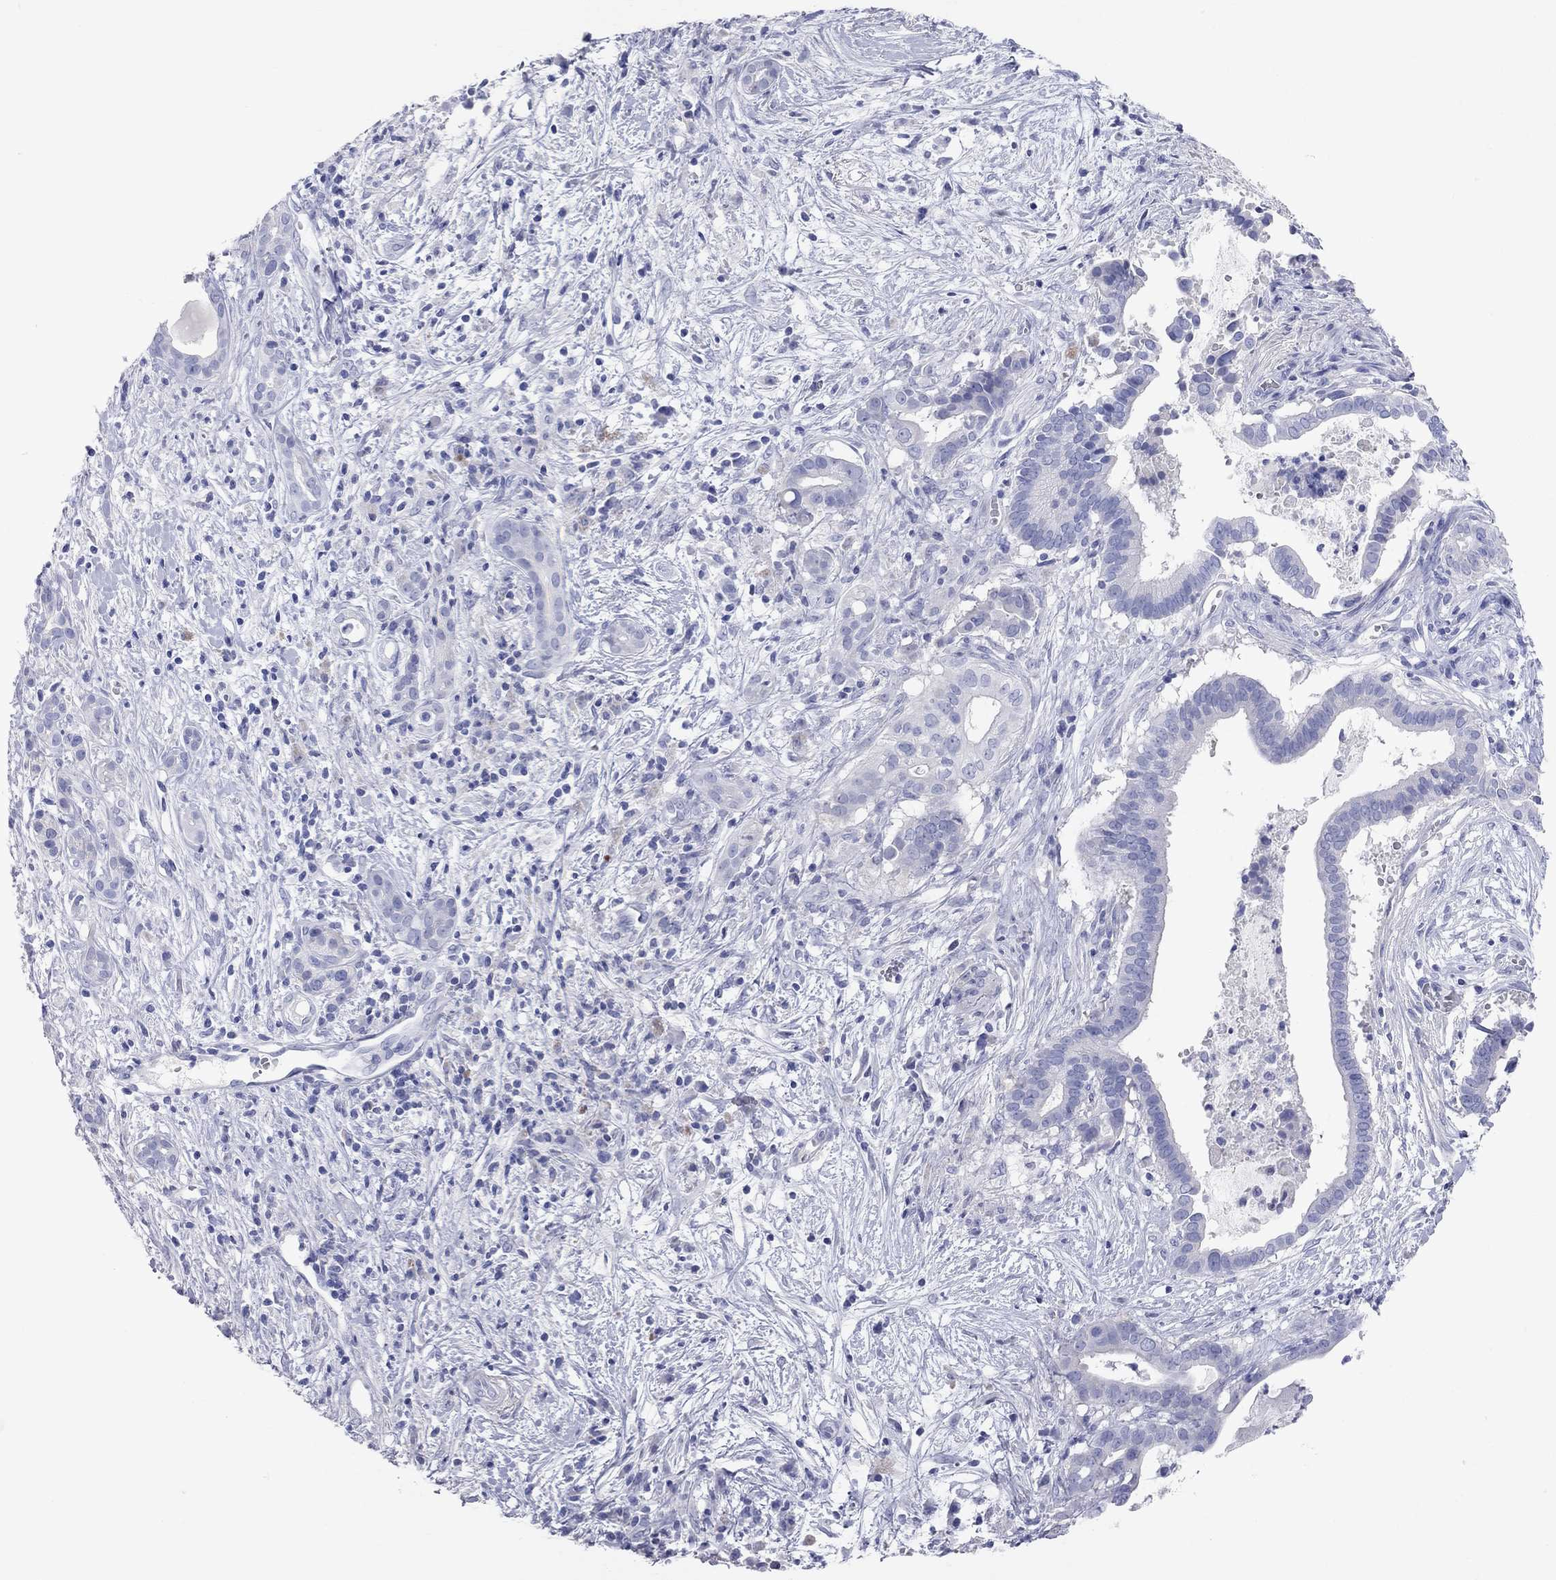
{"staining": {"intensity": "negative", "quantity": "none", "location": "none"}, "tissue": "pancreatic cancer", "cell_type": "Tumor cells", "image_type": "cancer", "snomed": [{"axis": "morphology", "description": "Adenocarcinoma, NOS"}, {"axis": "topography", "description": "Pancreas"}], "caption": "Immunohistochemistry (IHC) micrograph of neoplastic tissue: pancreatic cancer stained with DAB (3,3'-diaminobenzidine) exhibits no significant protein positivity in tumor cells.", "gene": "AOX1", "patient": {"sex": "male", "age": 61}}